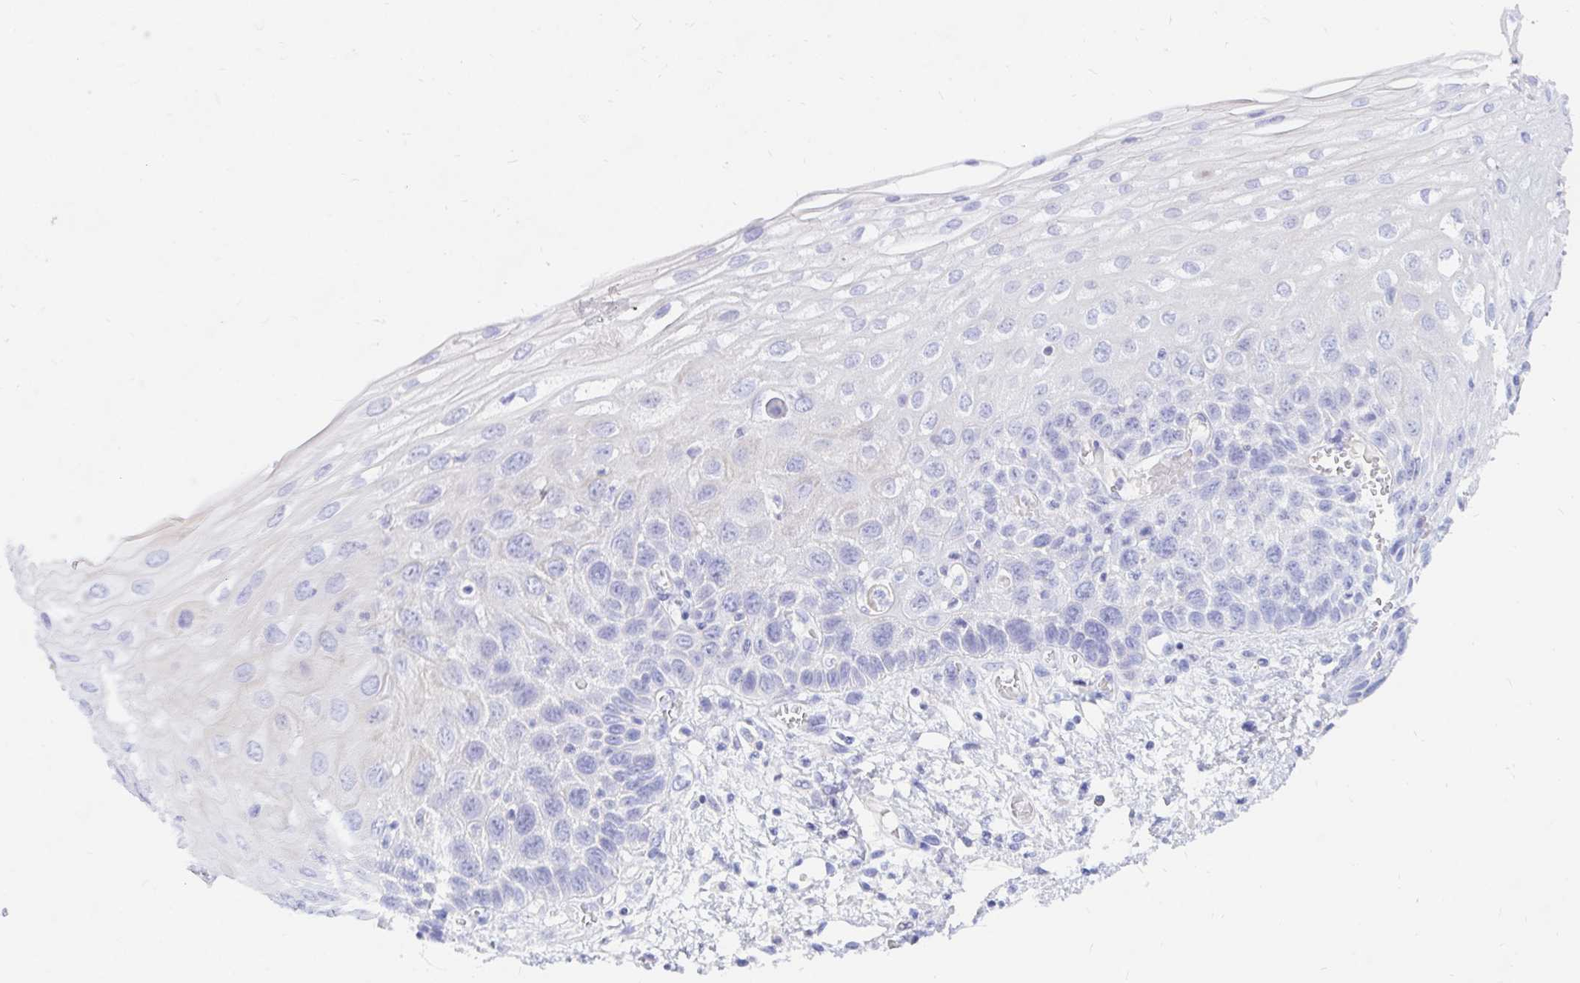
{"staining": {"intensity": "negative", "quantity": "none", "location": "none"}, "tissue": "esophagus", "cell_type": "Squamous epithelial cells", "image_type": "normal", "snomed": [{"axis": "morphology", "description": "Normal tissue, NOS"}, {"axis": "morphology", "description": "Adenocarcinoma, NOS"}, {"axis": "topography", "description": "Esophagus"}], "caption": "Histopathology image shows no protein positivity in squamous epithelial cells of normal esophagus. (Stains: DAB (3,3'-diaminobenzidine) immunohistochemistry with hematoxylin counter stain, Microscopy: brightfield microscopy at high magnification).", "gene": "NR2E1", "patient": {"sex": "male", "age": 81}}